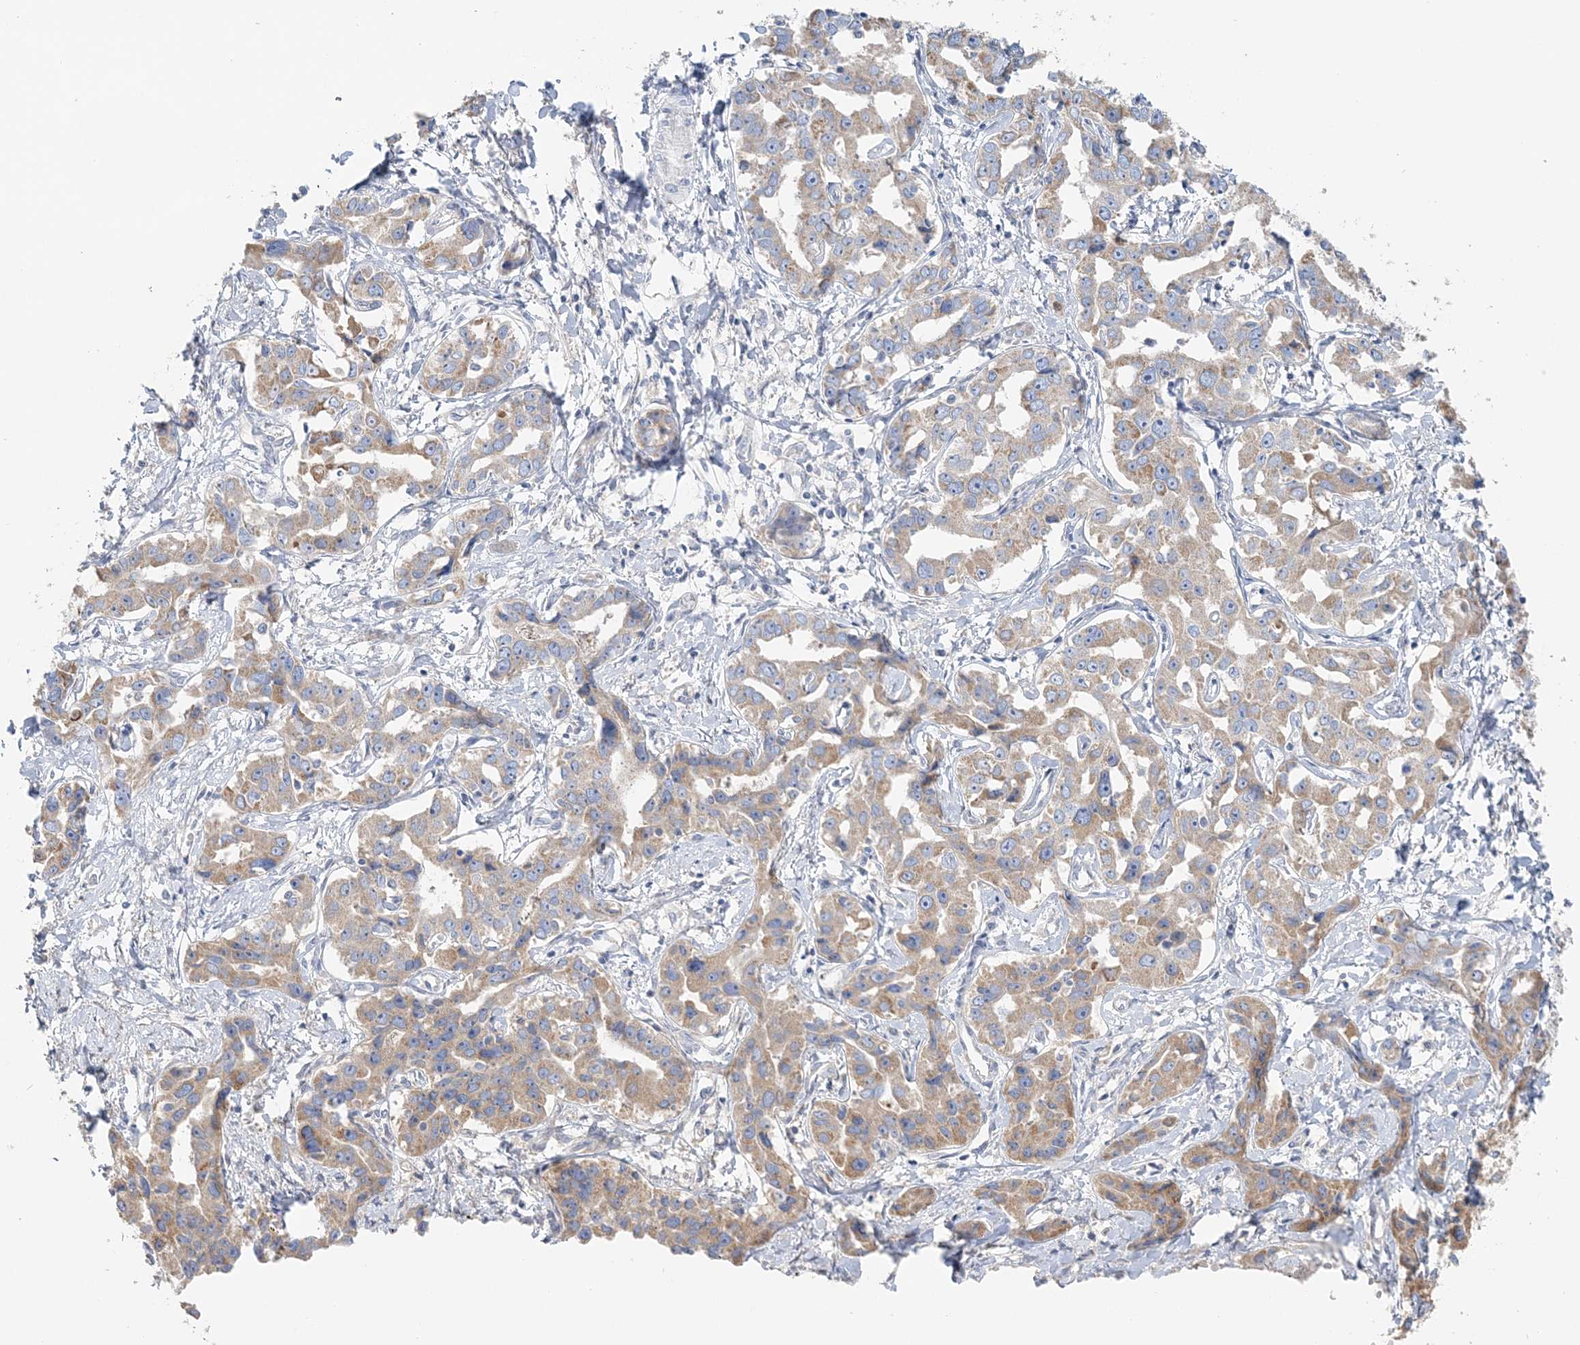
{"staining": {"intensity": "moderate", "quantity": ">75%", "location": "cytoplasmic/membranous"}, "tissue": "liver cancer", "cell_type": "Tumor cells", "image_type": "cancer", "snomed": [{"axis": "morphology", "description": "Cholangiocarcinoma"}, {"axis": "topography", "description": "Liver"}], "caption": "This image demonstrates immunohistochemistry (IHC) staining of human cholangiocarcinoma (liver), with medium moderate cytoplasmic/membranous expression in approximately >75% of tumor cells.", "gene": "TBC1D5", "patient": {"sex": "male", "age": 59}}